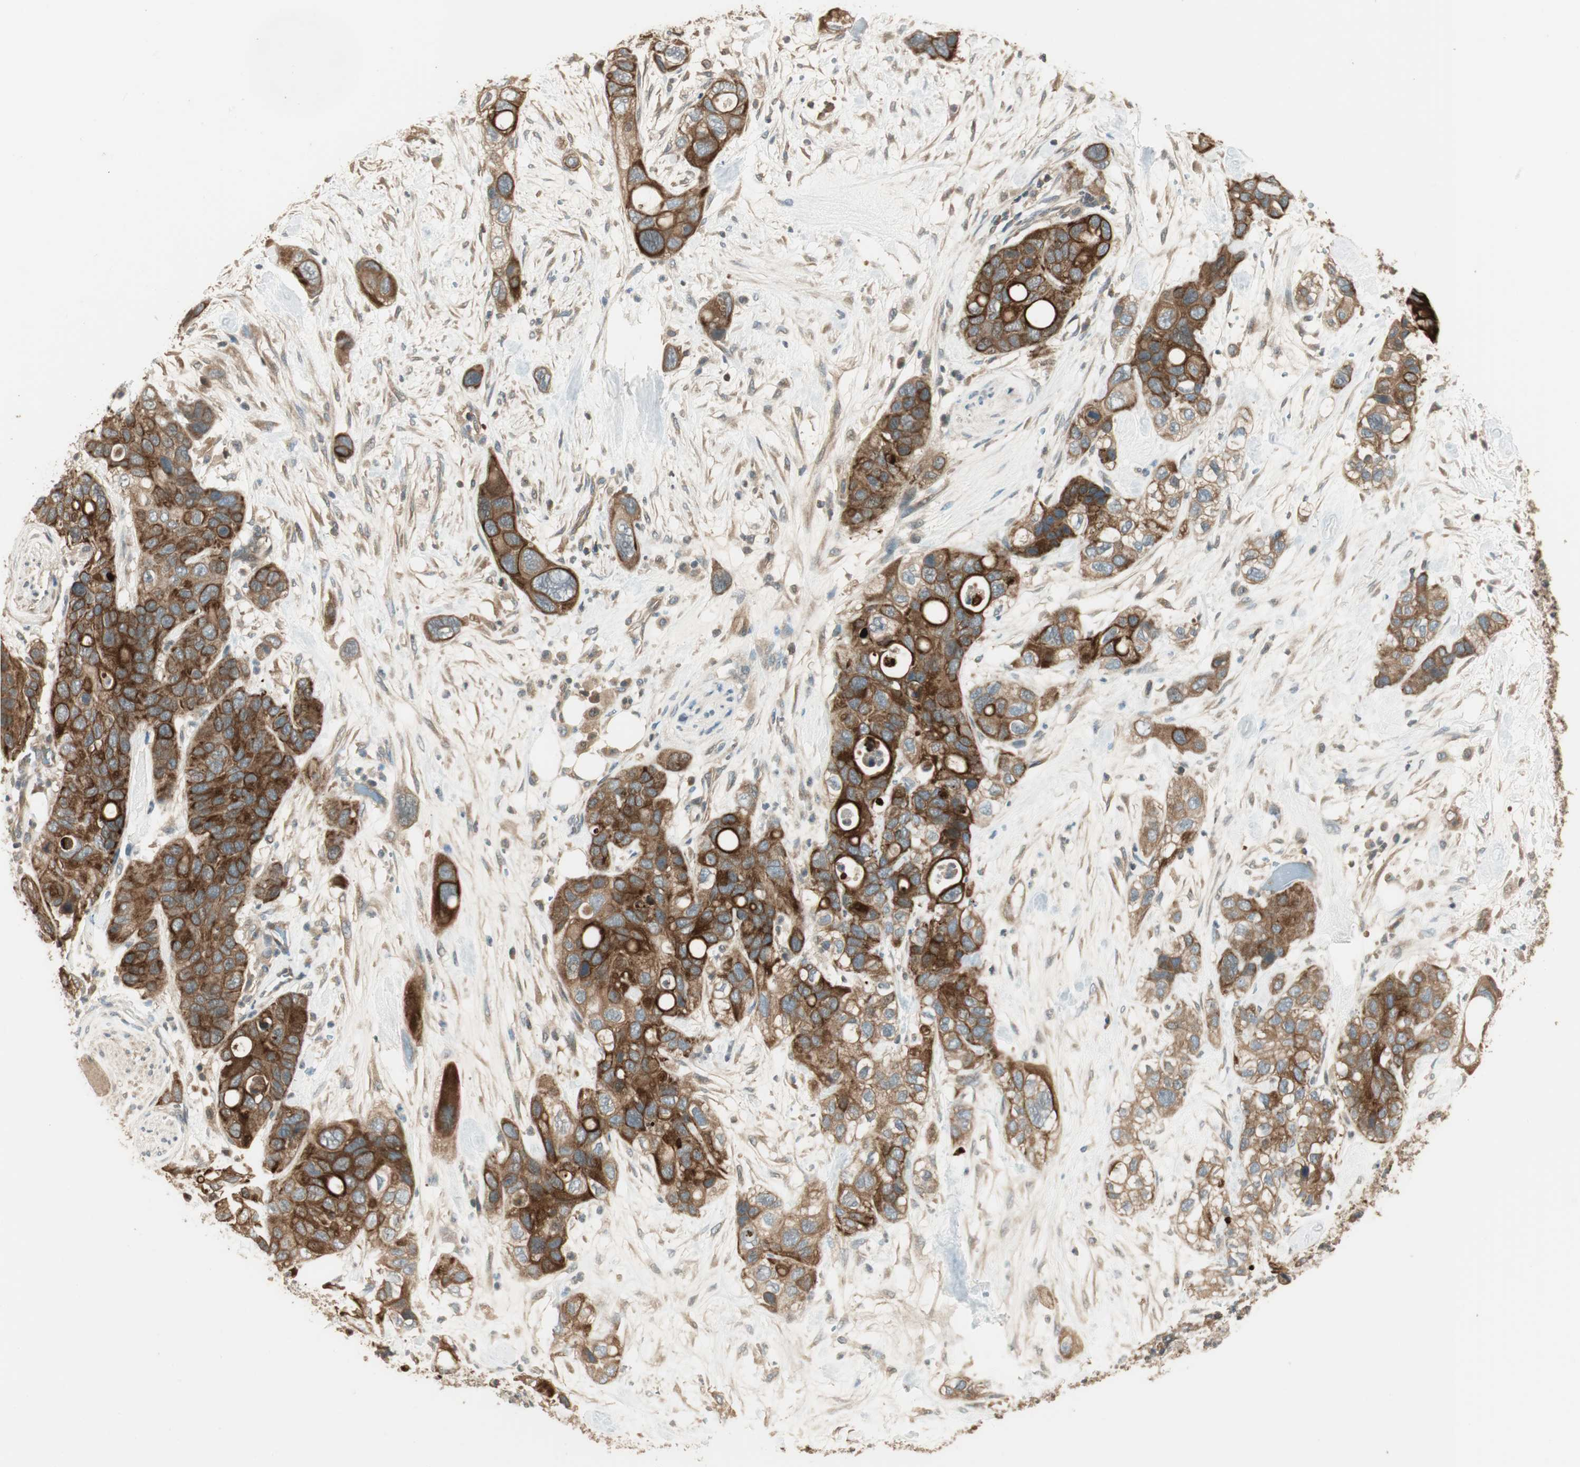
{"staining": {"intensity": "strong", "quantity": ">75%", "location": "cytoplasmic/membranous"}, "tissue": "pancreatic cancer", "cell_type": "Tumor cells", "image_type": "cancer", "snomed": [{"axis": "morphology", "description": "Adenocarcinoma, NOS"}, {"axis": "topography", "description": "Pancreas"}], "caption": "Immunohistochemical staining of human pancreatic cancer demonstrates high levels of strong cytoplasmic/membranous protein staining in approximately >75% of tumor cells. (Brightfield microscopy of DAB IHC at high magnification).", "gene": "PFDN5", "patient": {"sex": "female", "age": 71}}